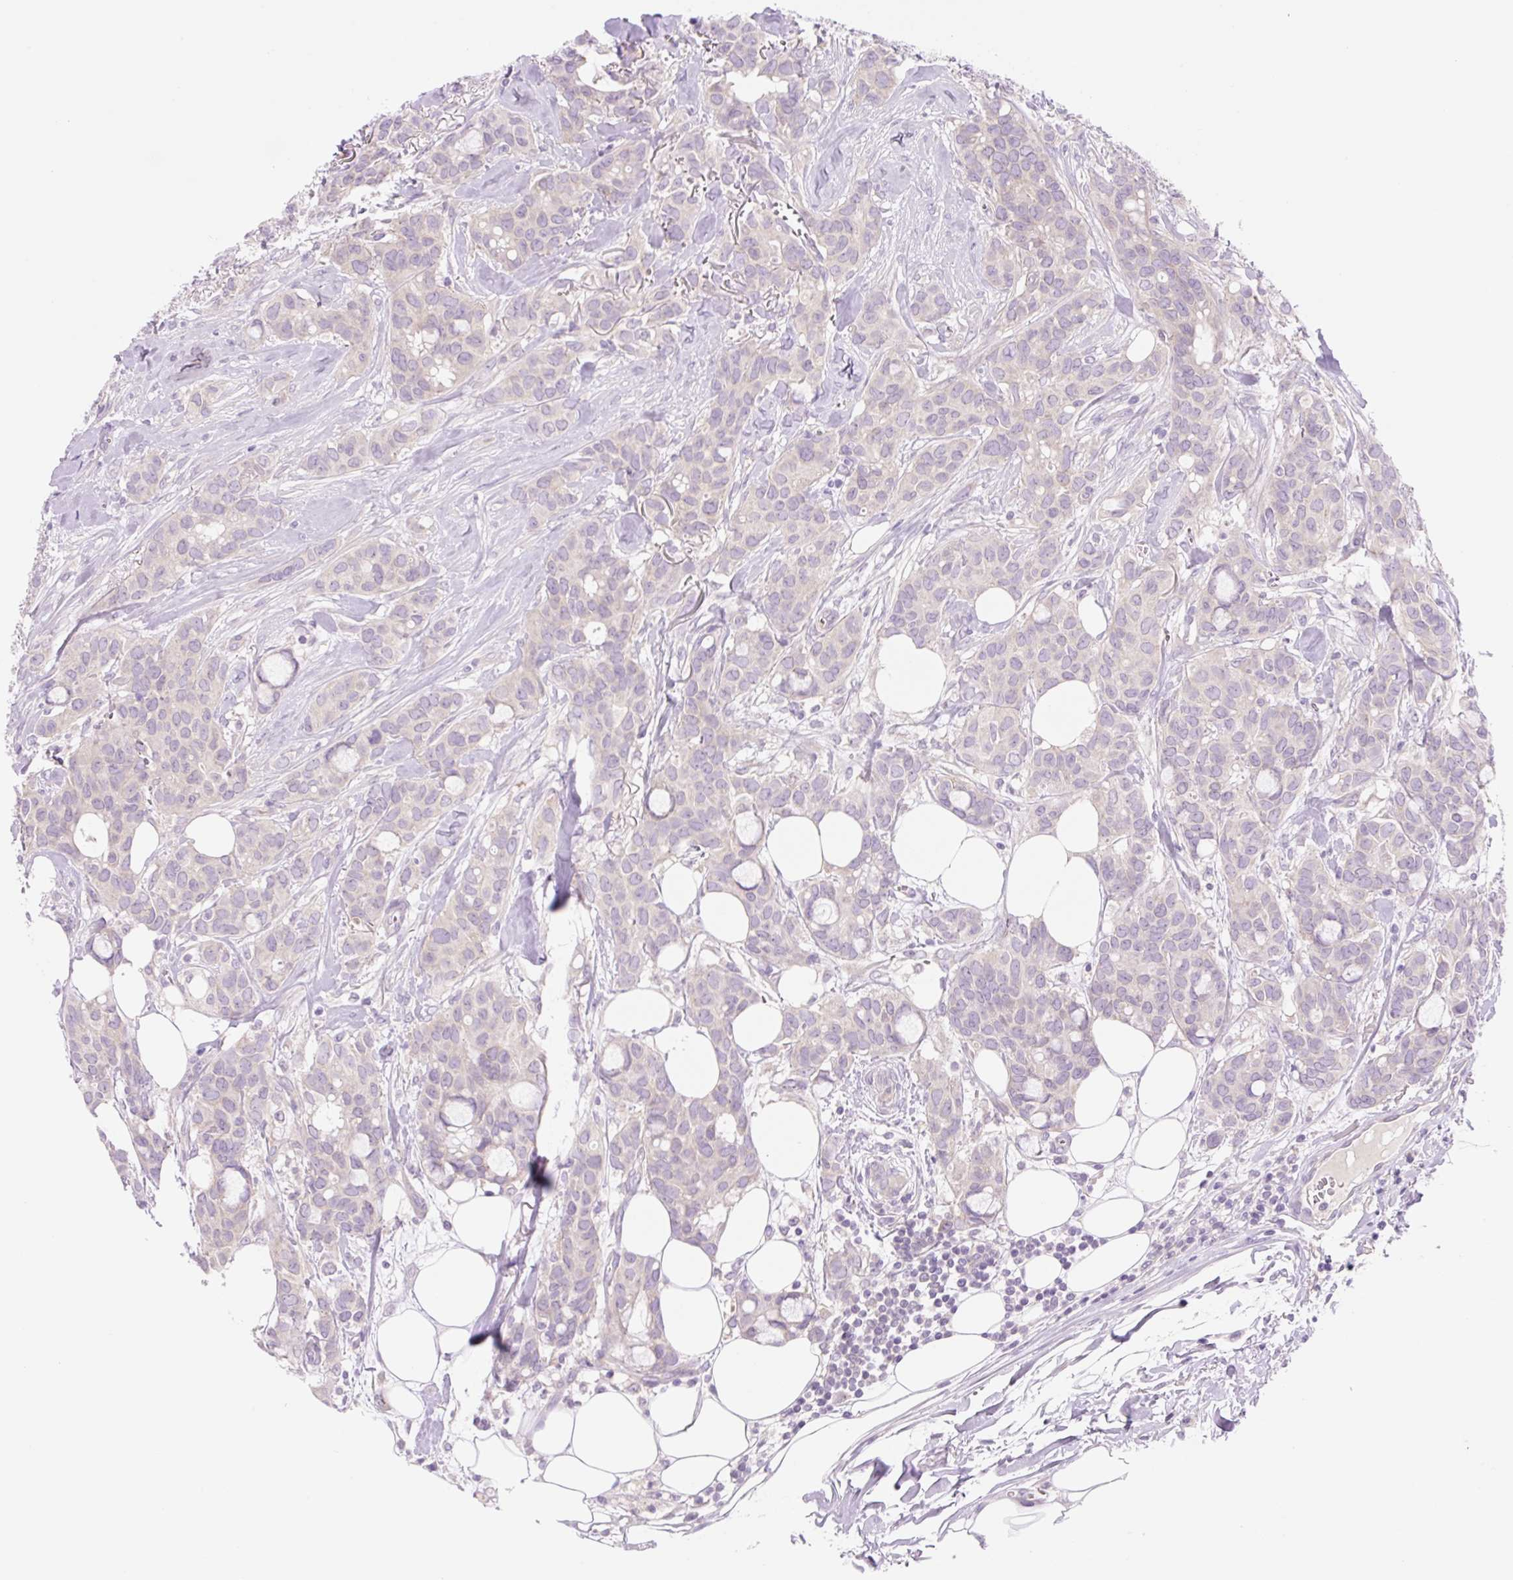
{"staining": {"intensity": "negative", "quantity": "none", "location": "none"}, "tissue": "breast cancer", "cell_type": "Tumor cells", "image_type": "cancer", "snomed": [{"axis": "morphology", "description": "Duct carcinoma"}, {"axis": "topography", "description": "Breast"}], "caption": "A photomicrograph of breast cancer (intraductal carcinoma) stained for a protein demonstrates no brown staining in tumor cells.", "gene": "CELF6", "patient": {"sex": "female", "age": 84}}